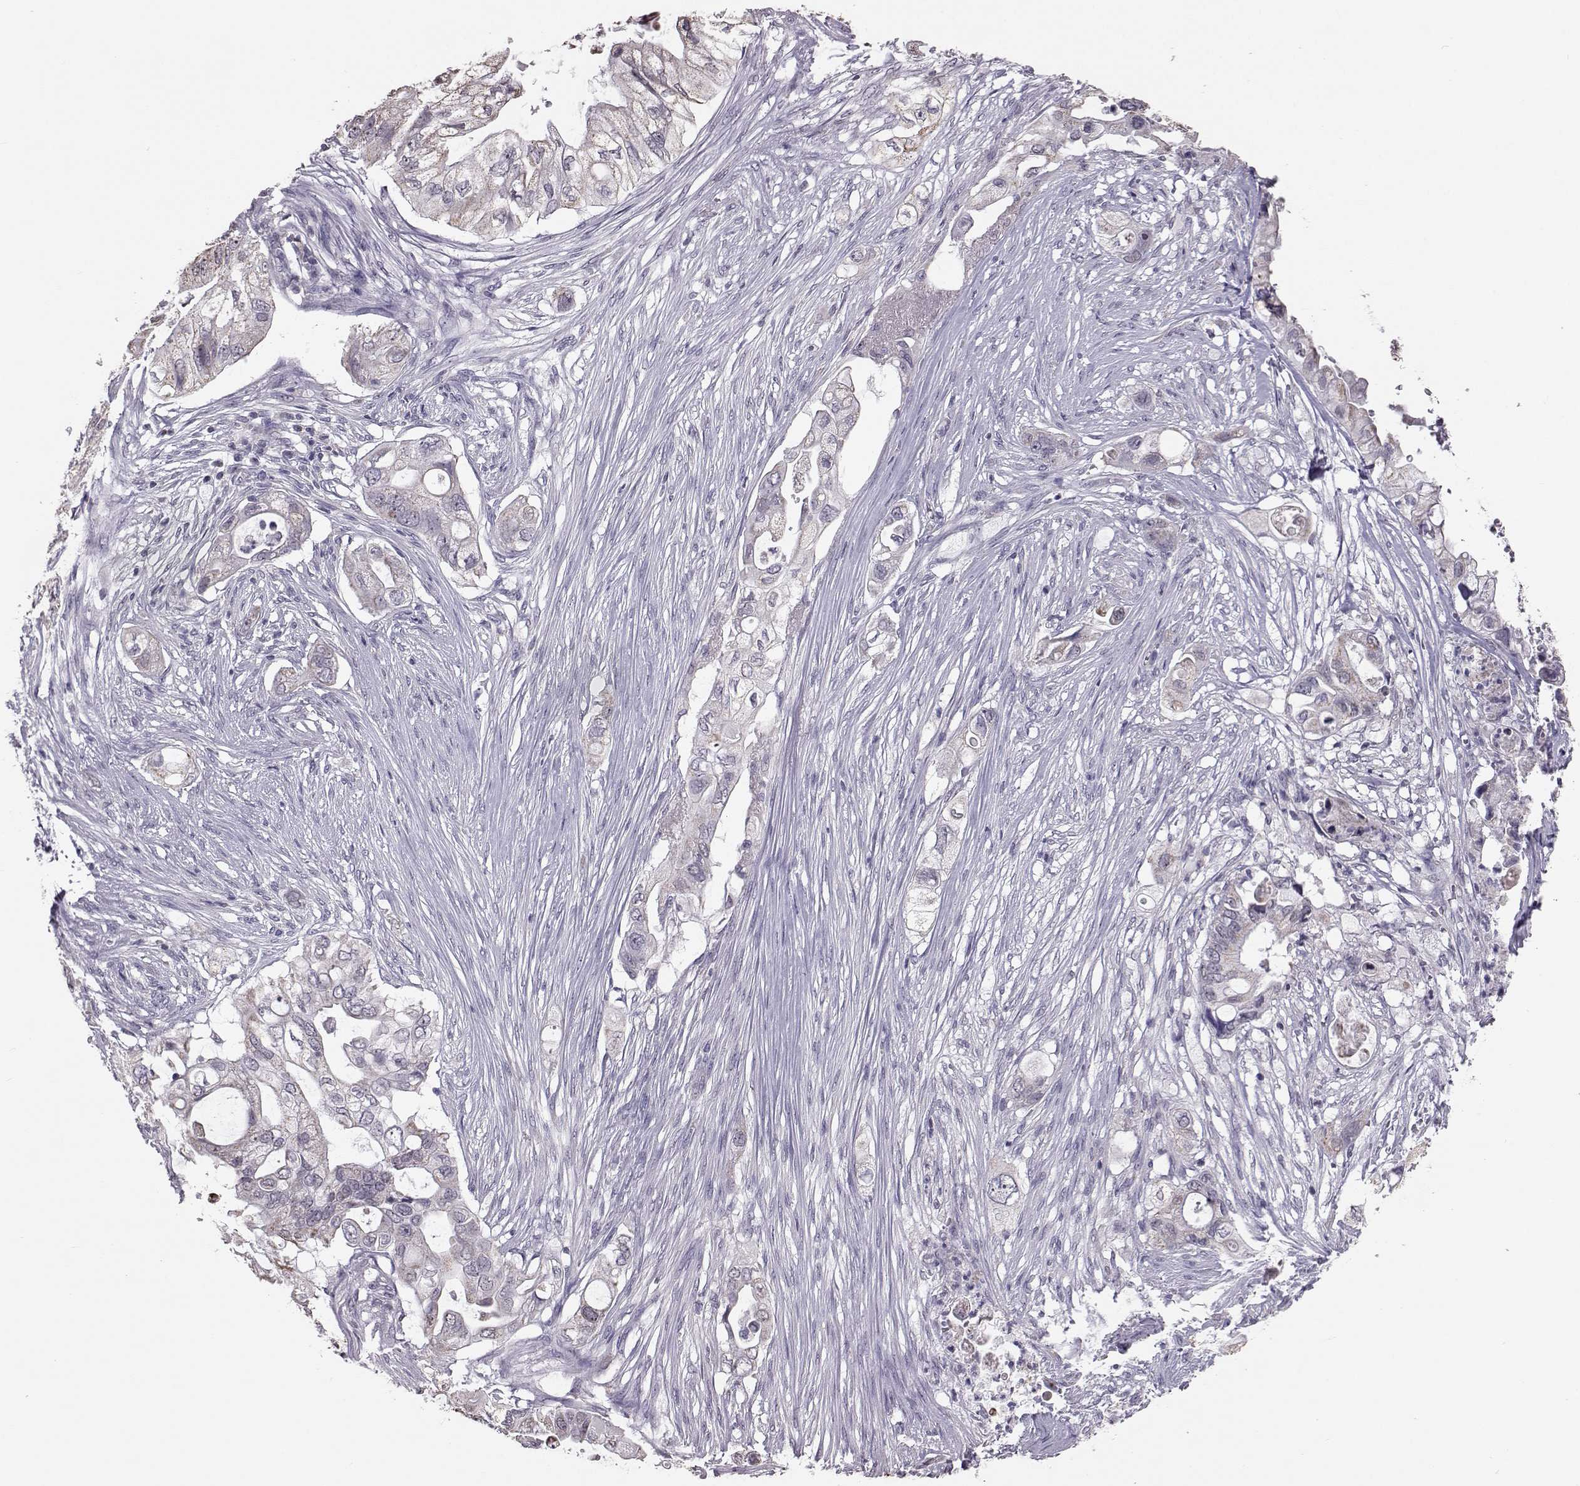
{"staining": {"intensity": "weak", "quantity": "<25%", "location": "cytoplasmic/membranous"}, "tissue": "pancreatic cancer", "cell_type": "Tumor cells", "image_type": "cancer", "snomed": [{"axis": "morphology", "description": "Adenocarcinoma, NOS"}, {"axis": "topography", "description": "Pancreas"}], "caption": "Immunohistochemical staining of human adenocarcinoma (pancreatic) reveals no significant positivity in tumor cells. (Brightfield microscopy of DAB IHC at high magnification).", "gene": "ALDH3A1", "patient": {"sex": "female", "age": 72}}